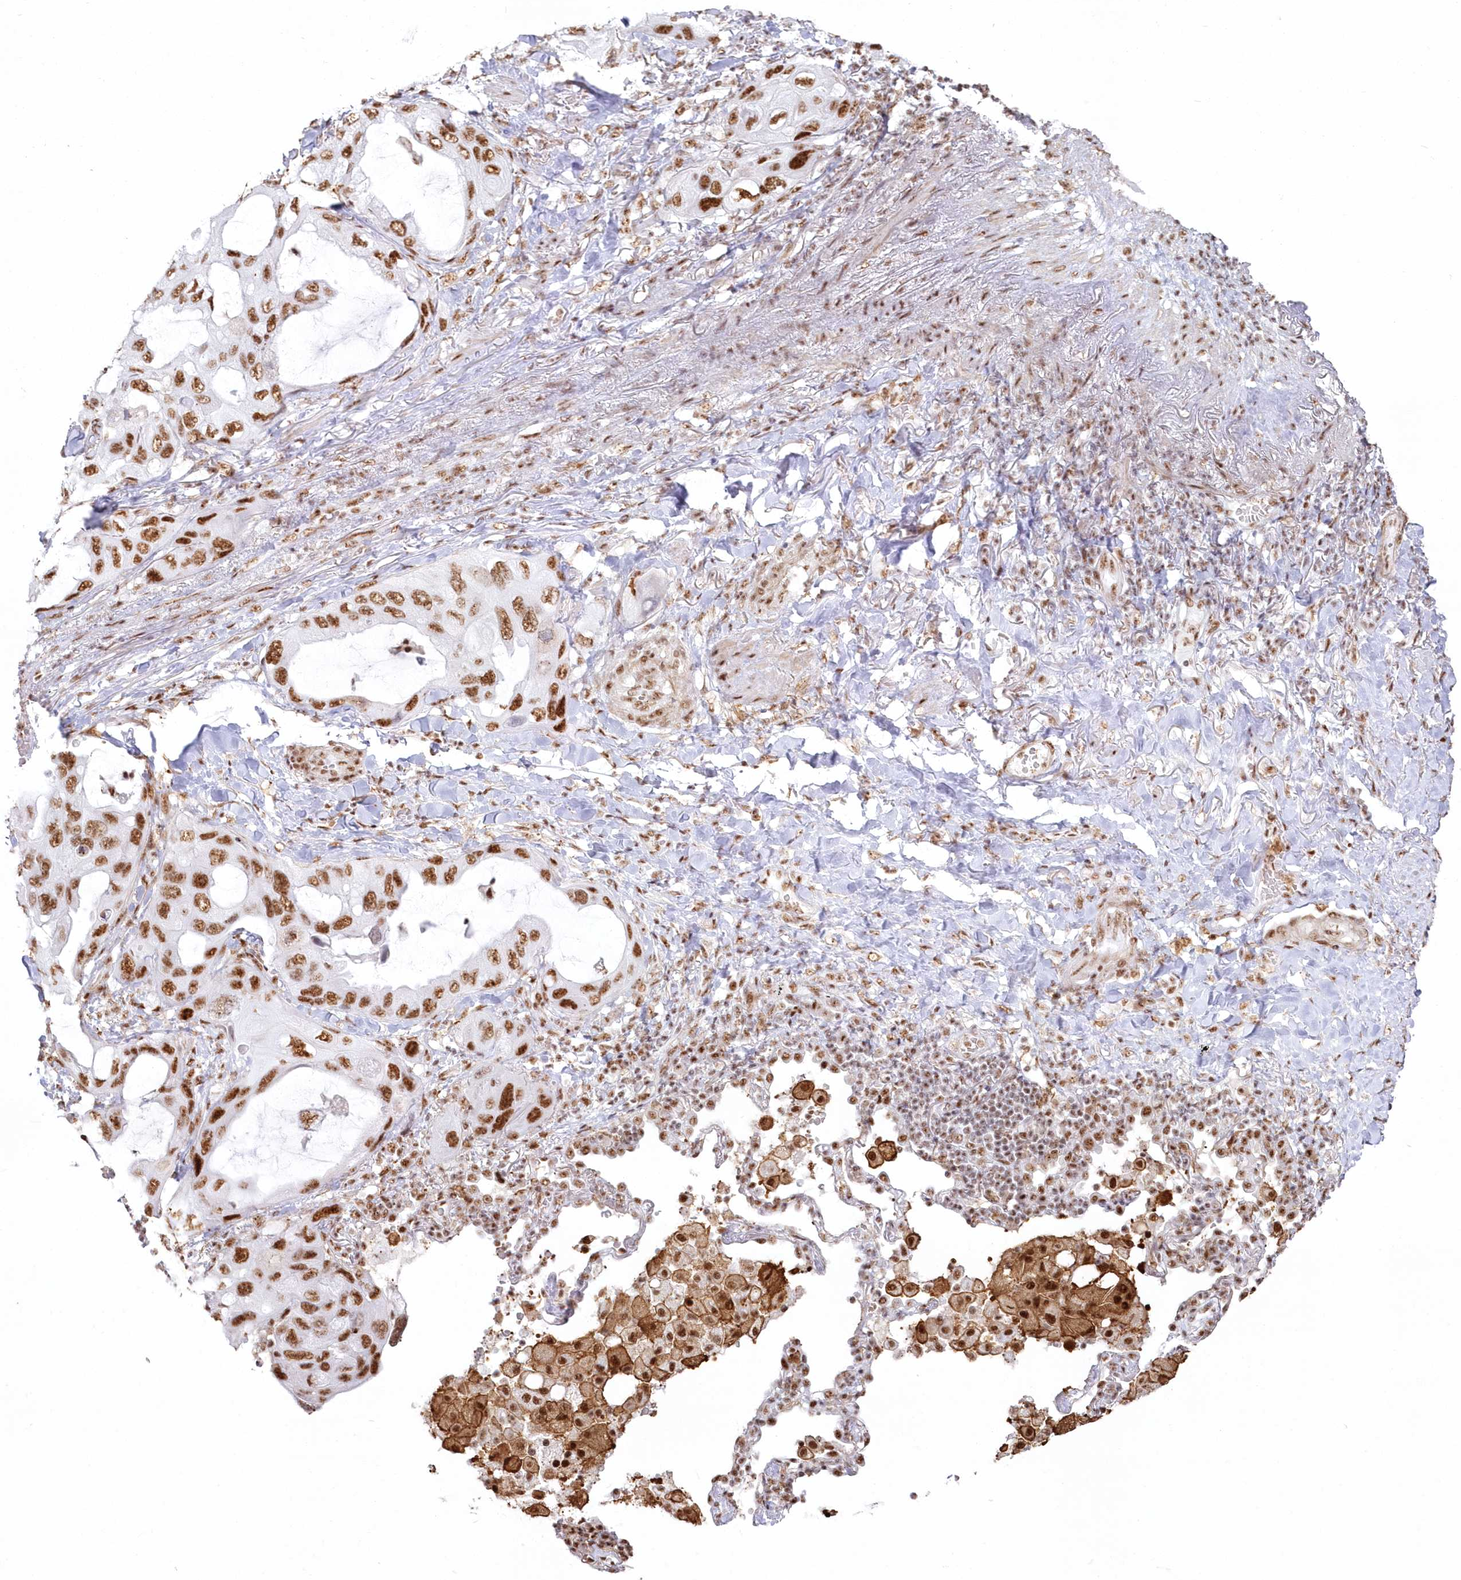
{"staining": {"intensity": "moderate", "quantity": ">75%", "location": "nuclear"}, "tissue": "lung cancer", "cell_type": "Tumor cells", "image_type": "cancer", "snomed": [{"axis": "morphology", "description": "Squamous cell carcinoma, NOS"}, {"axis": "topography", "description": "Lung"}], "caption": "The micrograph exhibits immunohistochemical staining of lung squamous cell carcinoma. There is moderate nuclear expression is appreciated in about >75% of tumor cells.", "gene": "DDX46", "patient": {"sex": "female", "age": 73}}